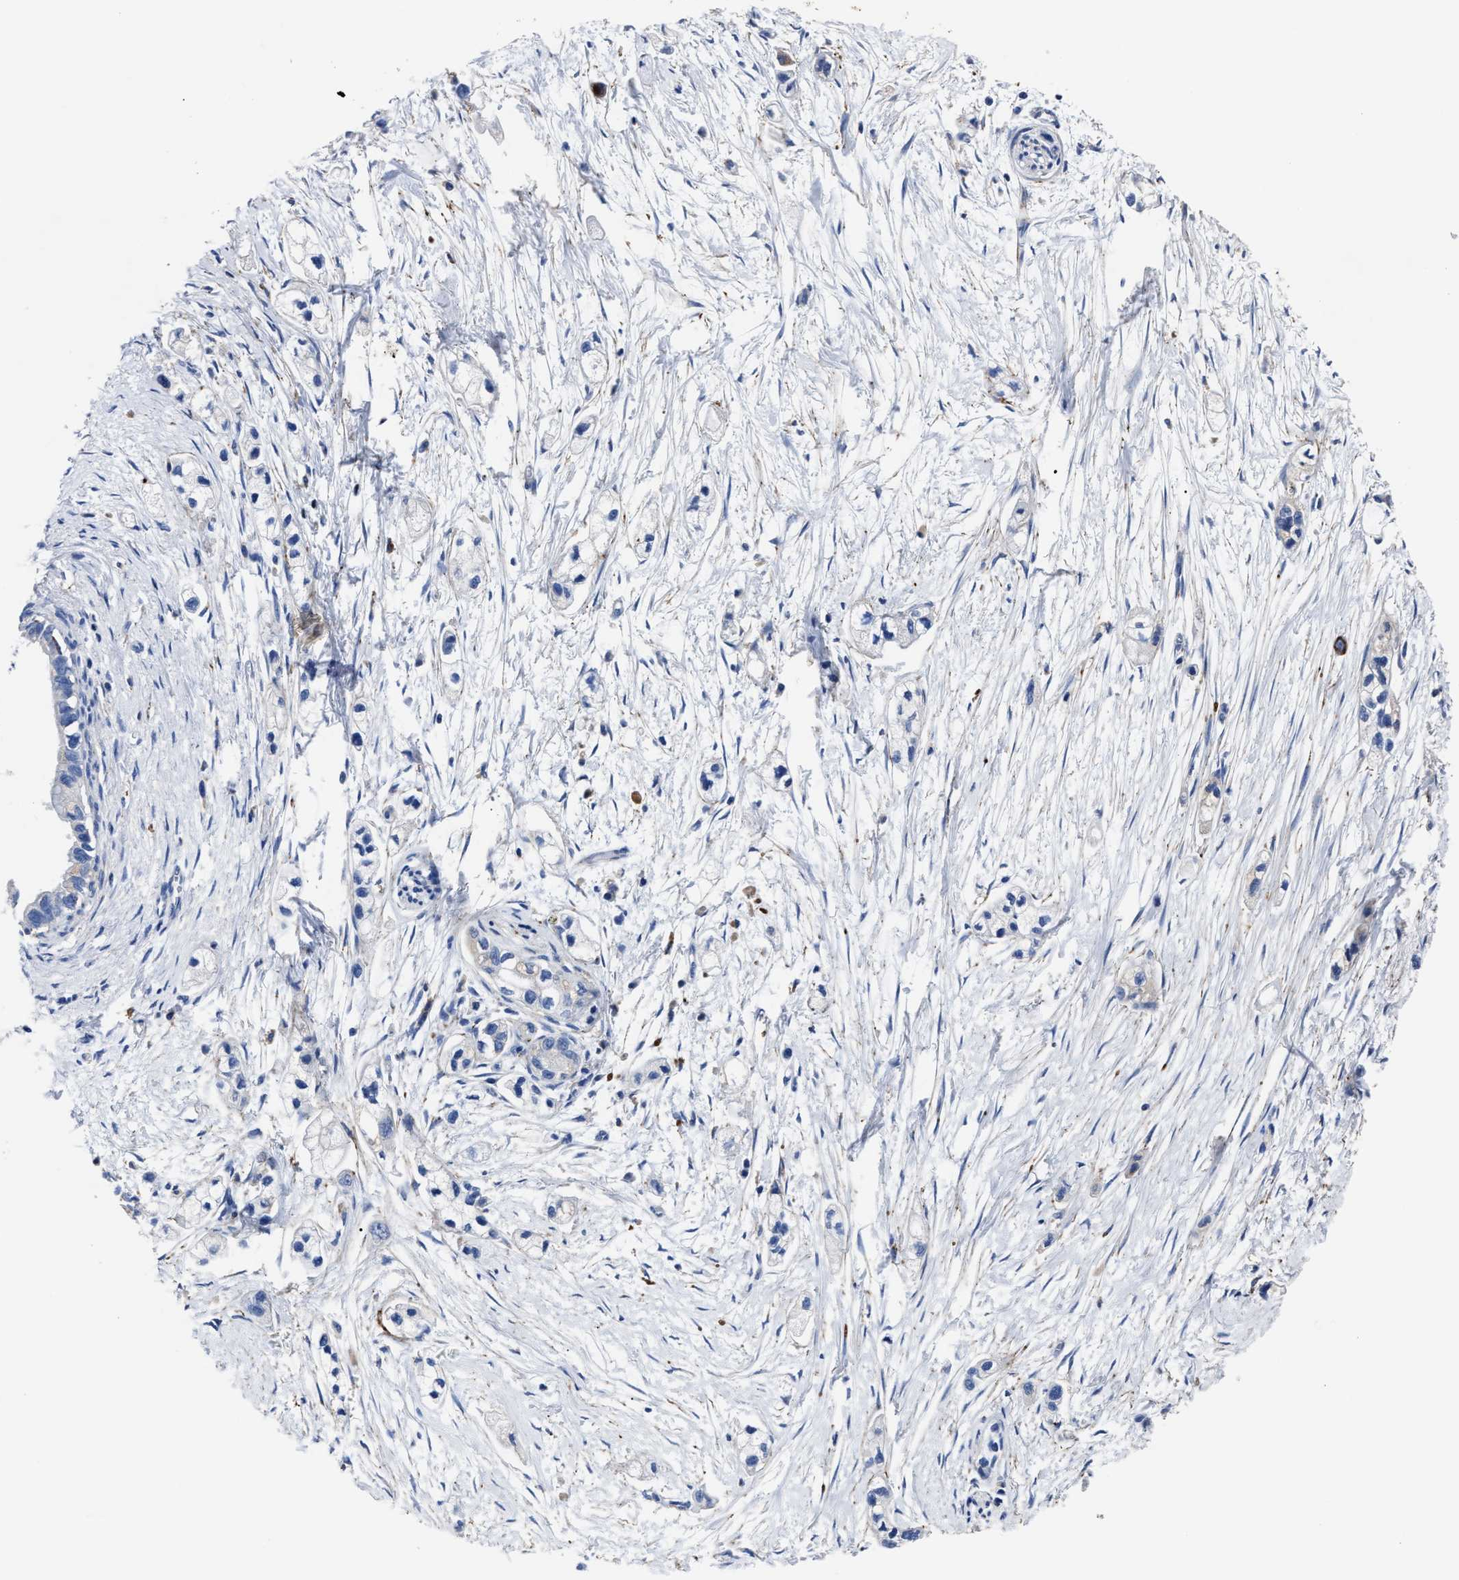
{"staining": {"intensity": "negative", "quantity": "none", "location": "none"}, "tissue": "pancreatic cancer", "cell_type": "Tumor cells", "image_type": "cancer", "snomed": [{"axis": "morphology", "description": "Adenocarcinoma, NOS"}, {"axis": "topography", "description": "Pancreas"}], "caption": "Immunohistochemical staining of human pancreatic cancer (adenocarcinoma) demonstrates no significant positivity in tumor cells.", "gene": "LAMTOR4", "patient": {"sex": "male", "age": 74}}